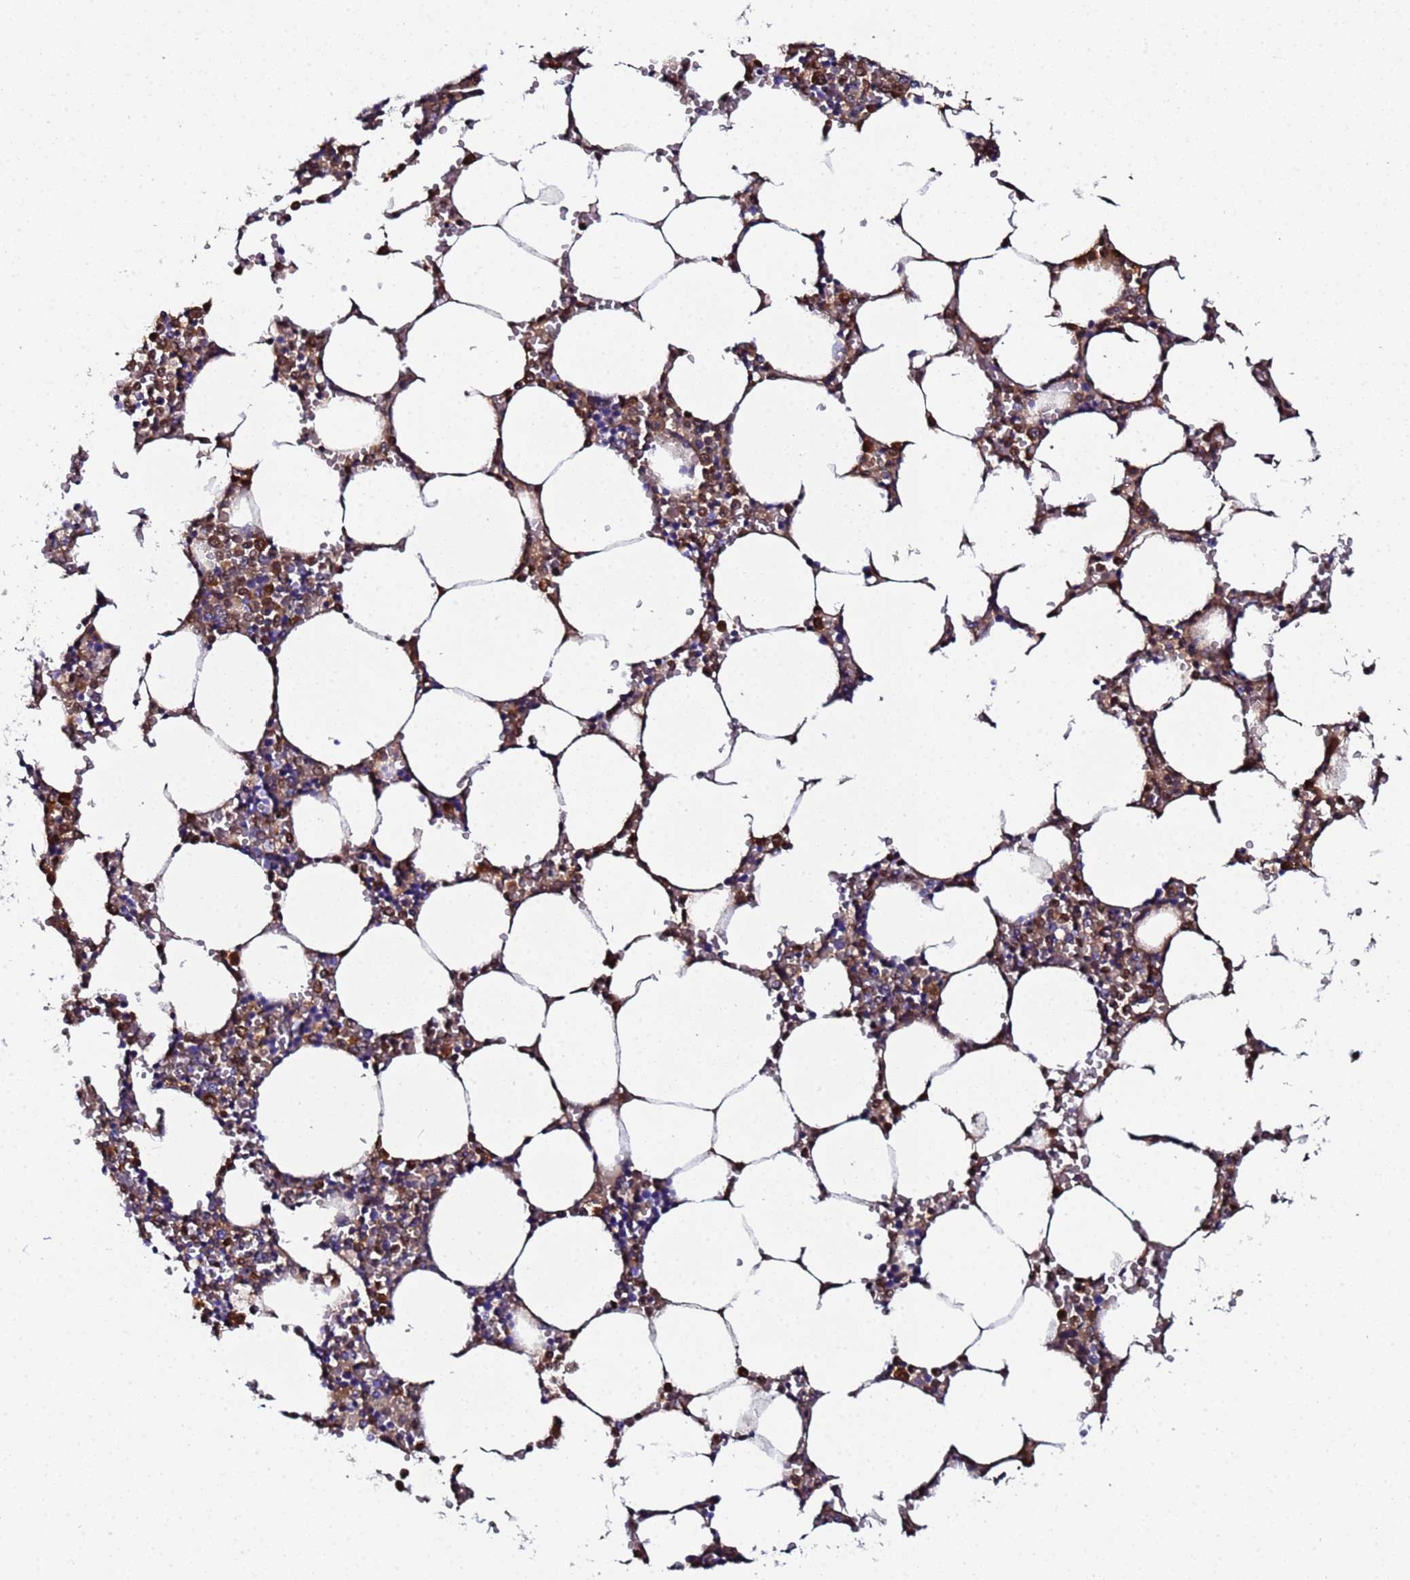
{"staining": {"intensity": "moderate", "quantity": "<25%", "location": "nuclear"}, "tissue": "bone marrow", "cell_type": "Hematopoietic cells", "image_type": "normal", "snomed": [{"axis": "morphology", "description": "Normal tissue, NOS"}, {"axis": "topography", "description": "Bone marrow"}], "caption": "High-magnification brightfield microscopy of benign bone marrow stained with DAB (brown) and counterstained with hematoxylin (blue). hematopoietic cells exhibit moderate nuclear positivity is seen in approximately<25% of cells.", "gene": "CCDC127", "patient": {"sex": "female", "age": 64}}